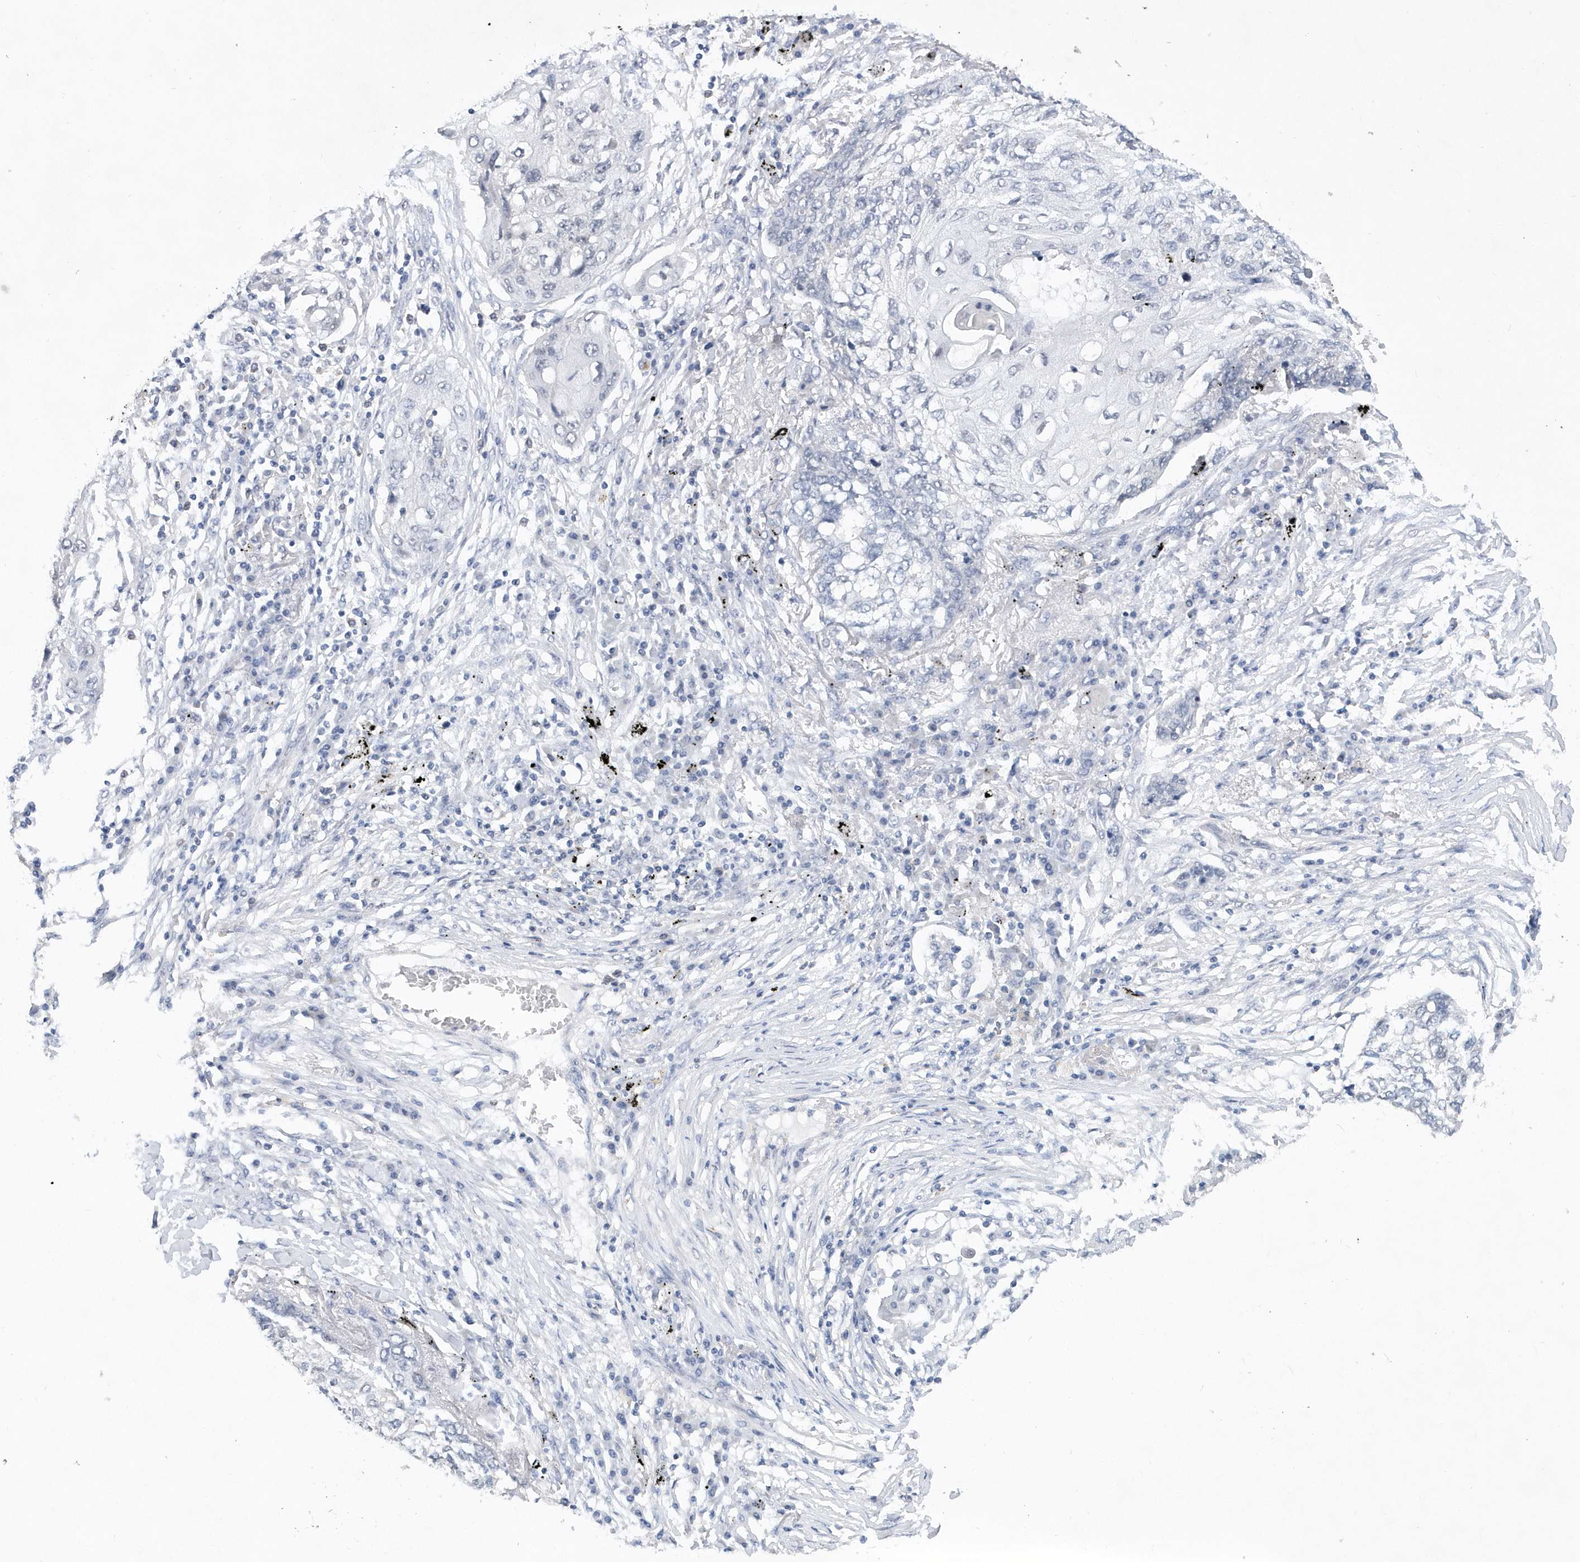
{"staining": {"intensity": "negative", "quantity": "none", "location": "none"}, "tissue": "lung cancer", "cell_type": "Tumor cells", "image_type": "cancer", "snomed": [{"axis": "morphology", "description": "Squamous cell carcinoma, NOS"}, {"axis": "topography", "description": "Lung"}], "caption": "Tumor cells show no significant protein expression in lung squamous cell carcinoma. (Brightfield microscopy of DAB IHC at high magnification).", "gene": "SRGAP3", "patient": {"sex": "female", "age": 63}}